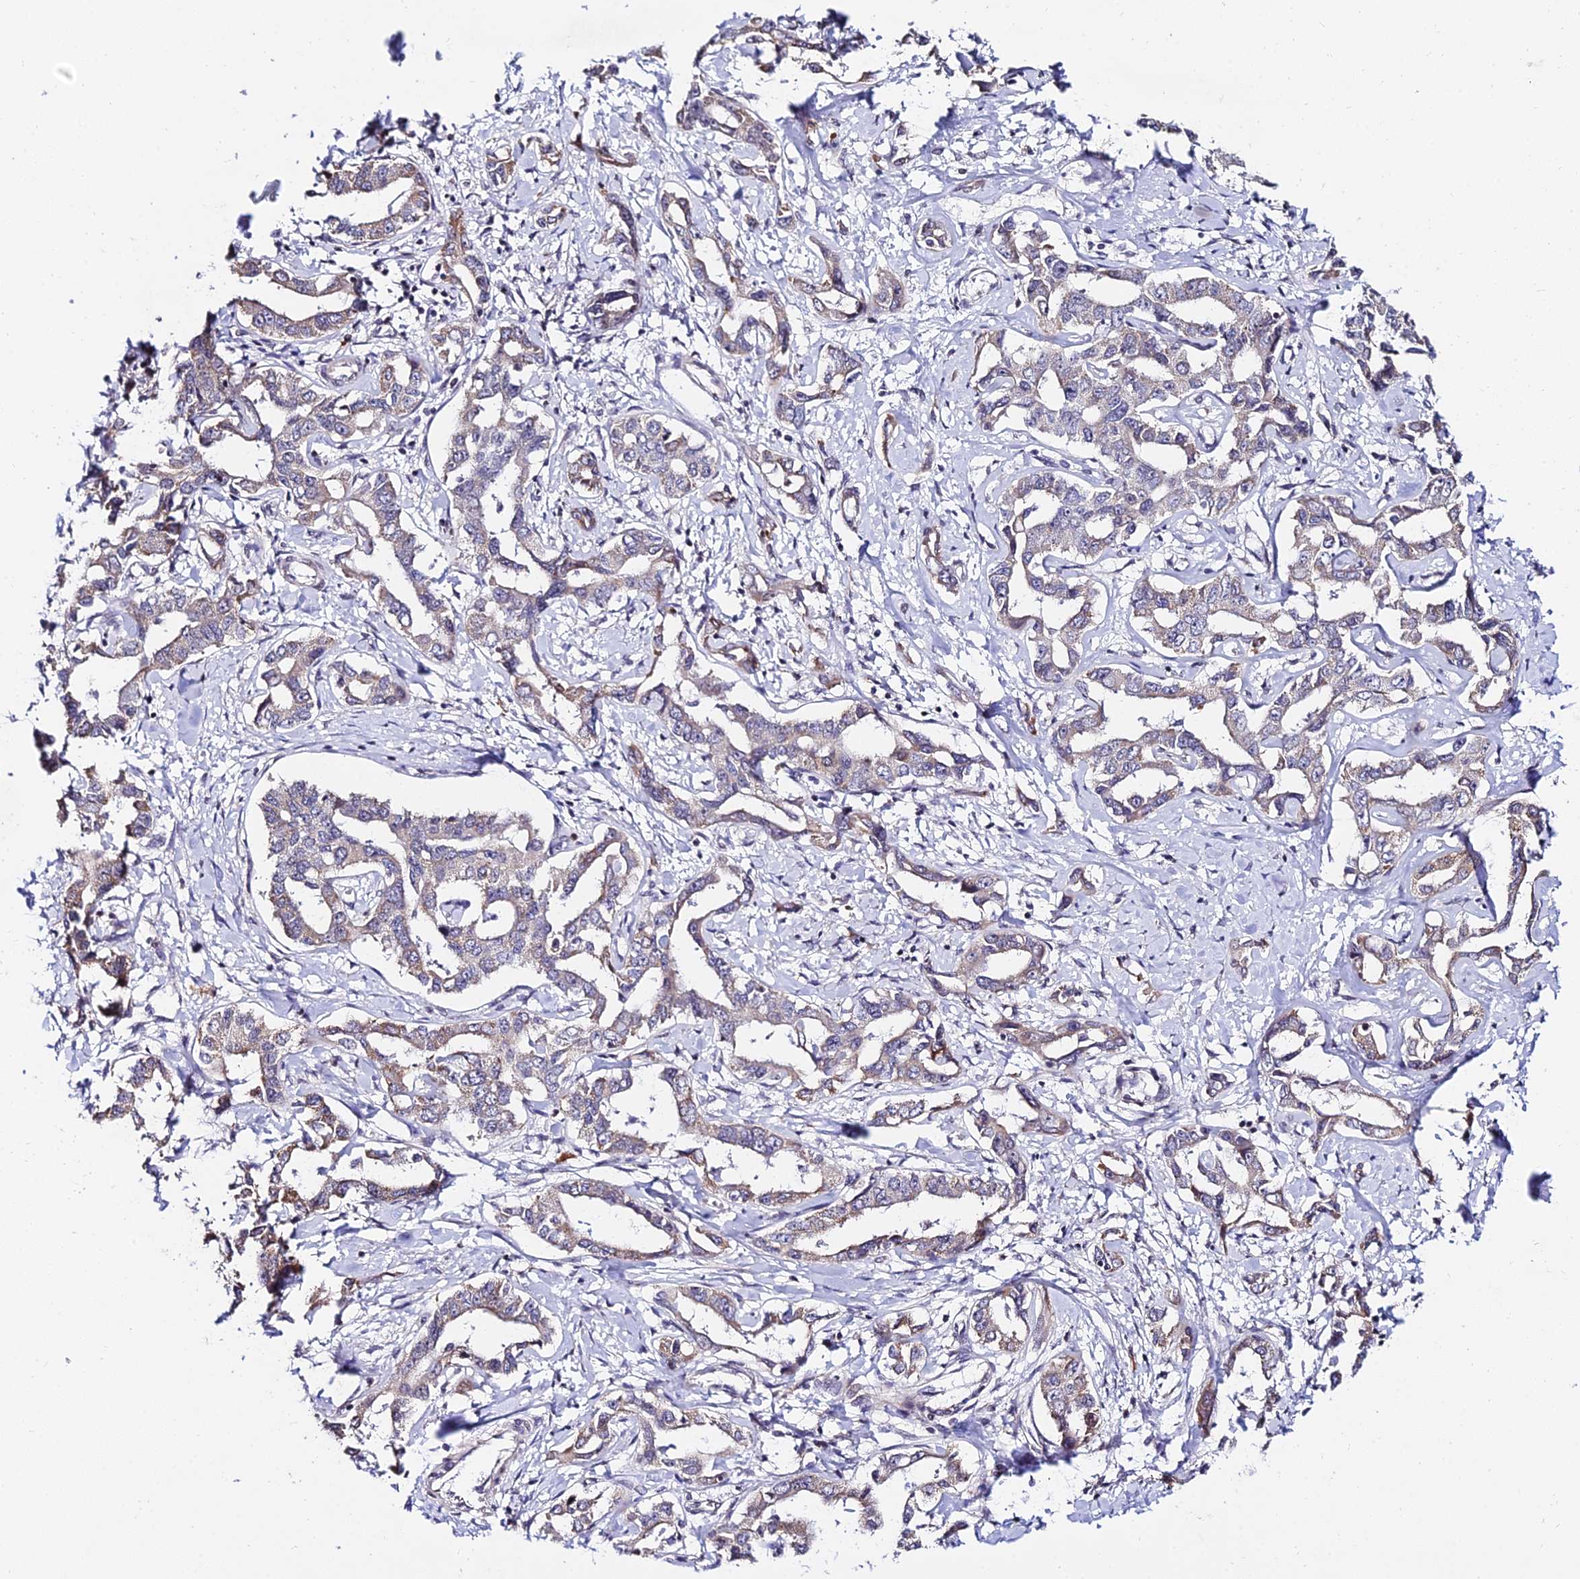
{"staining": {"intensity": "weak", "quantity": "<25%", "location": "cytoplasmic/membranous"}, "tissue": "liver cancer", "cell_type": "Tumor cells", "image_type": "cancer", "snomed": [{"axis": "morphology", "description": "Cholangiocarcinoma"}, {"axis": "topography", "description": "Liver"}], "caption": "The image exhibits no staining of tumor cells in cholangiocarcinoma (liver).", "gene": "CDNF", "patient": {"sex": "male", "age": 59}}